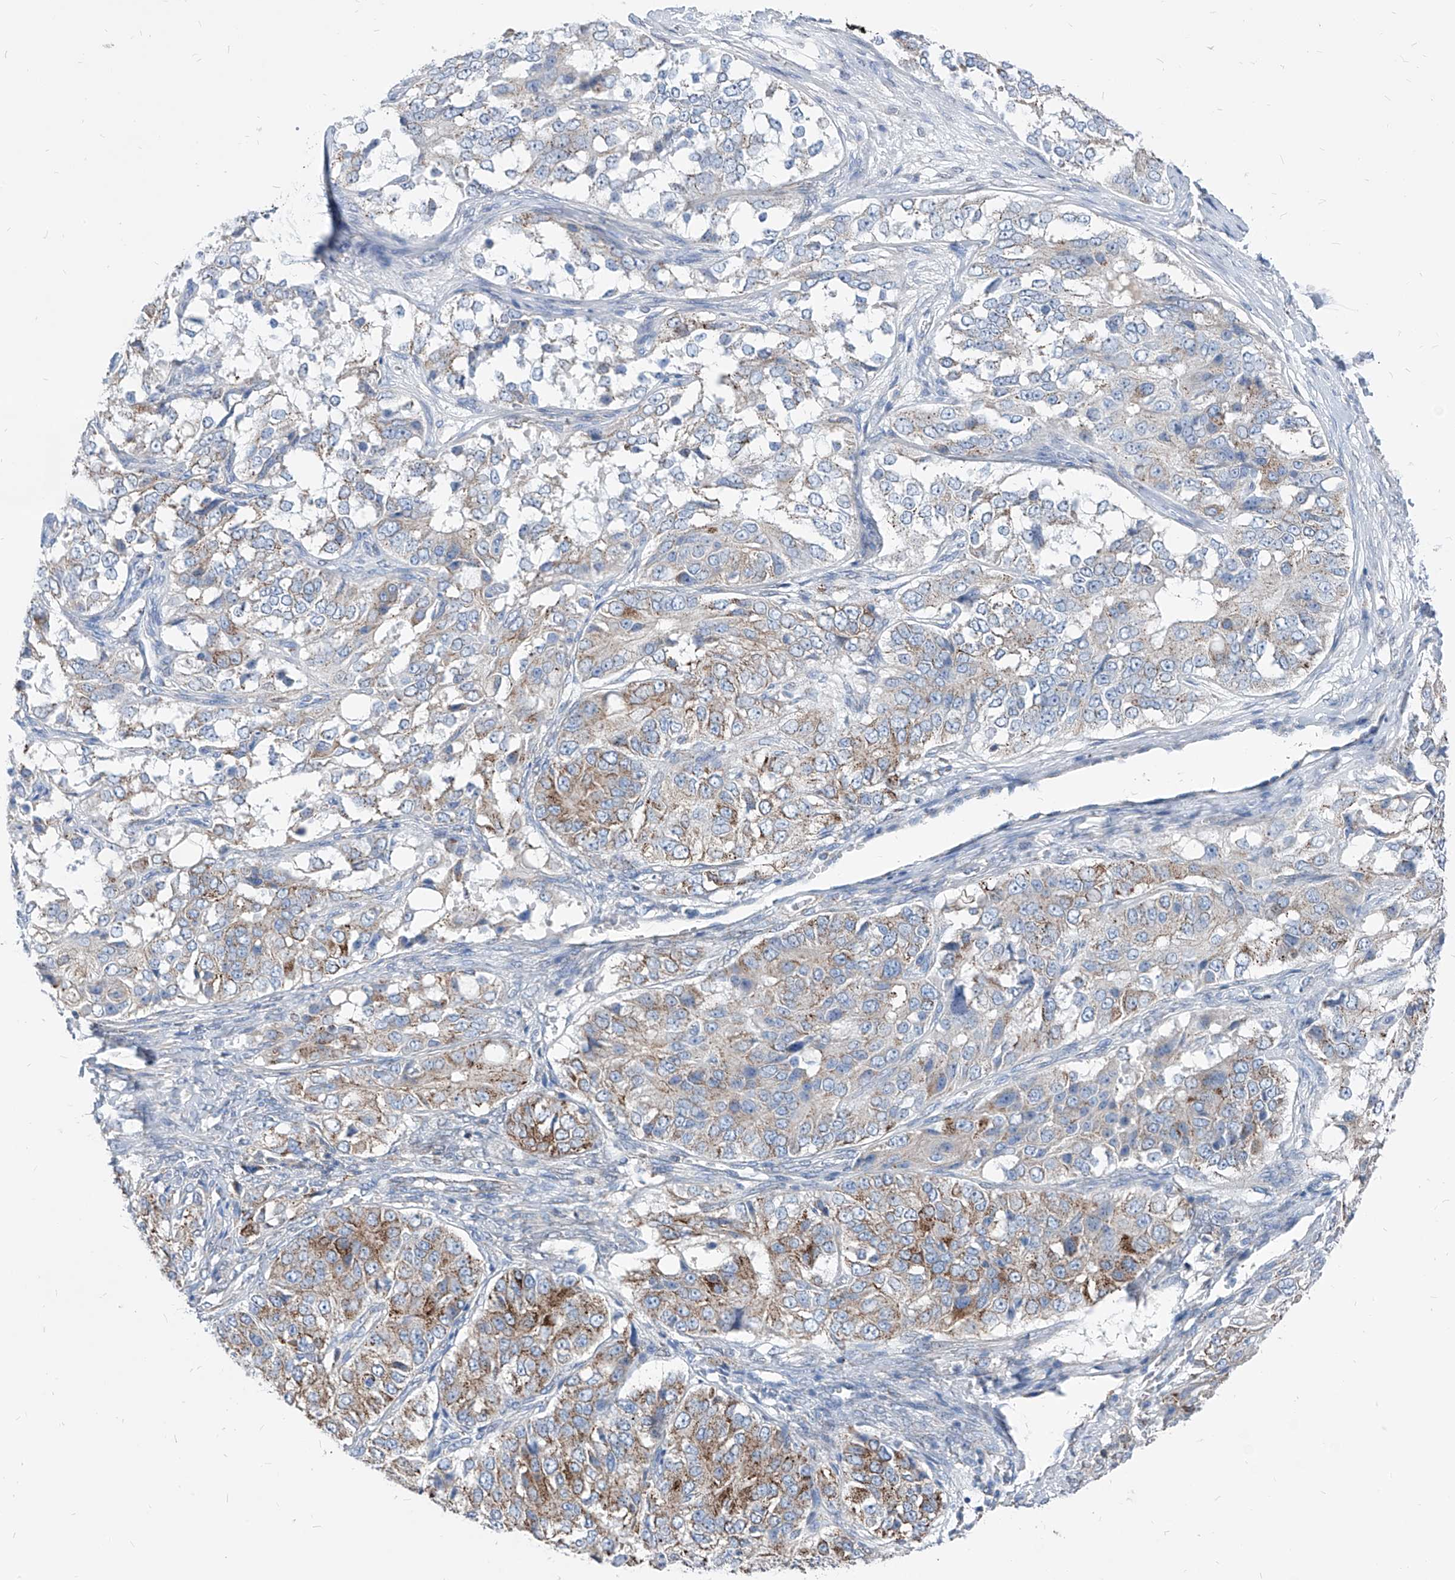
{"staining": {"intensity": "moderate", "quantity": "25%-75%", "location": "cytoplasmic/membranous"}, "tissue": "ovarian cancer", "cell_type": "Tumor cells", "image_type": "cancer", "snomed": [{"axis": "morphology", "description": "Carcinoma, endometroid"}, {"axis": "topography", "description": "Ovary"}], "caption": "There is medium levels of moderate cytoplasmic/membranous expression in tumor cells of ovarian endometroid carcinoma, as demonstrated by immunohistochemical staining (brown color).", "gene": "AGPS", "patient": {"sex": "female", "age": 51}}